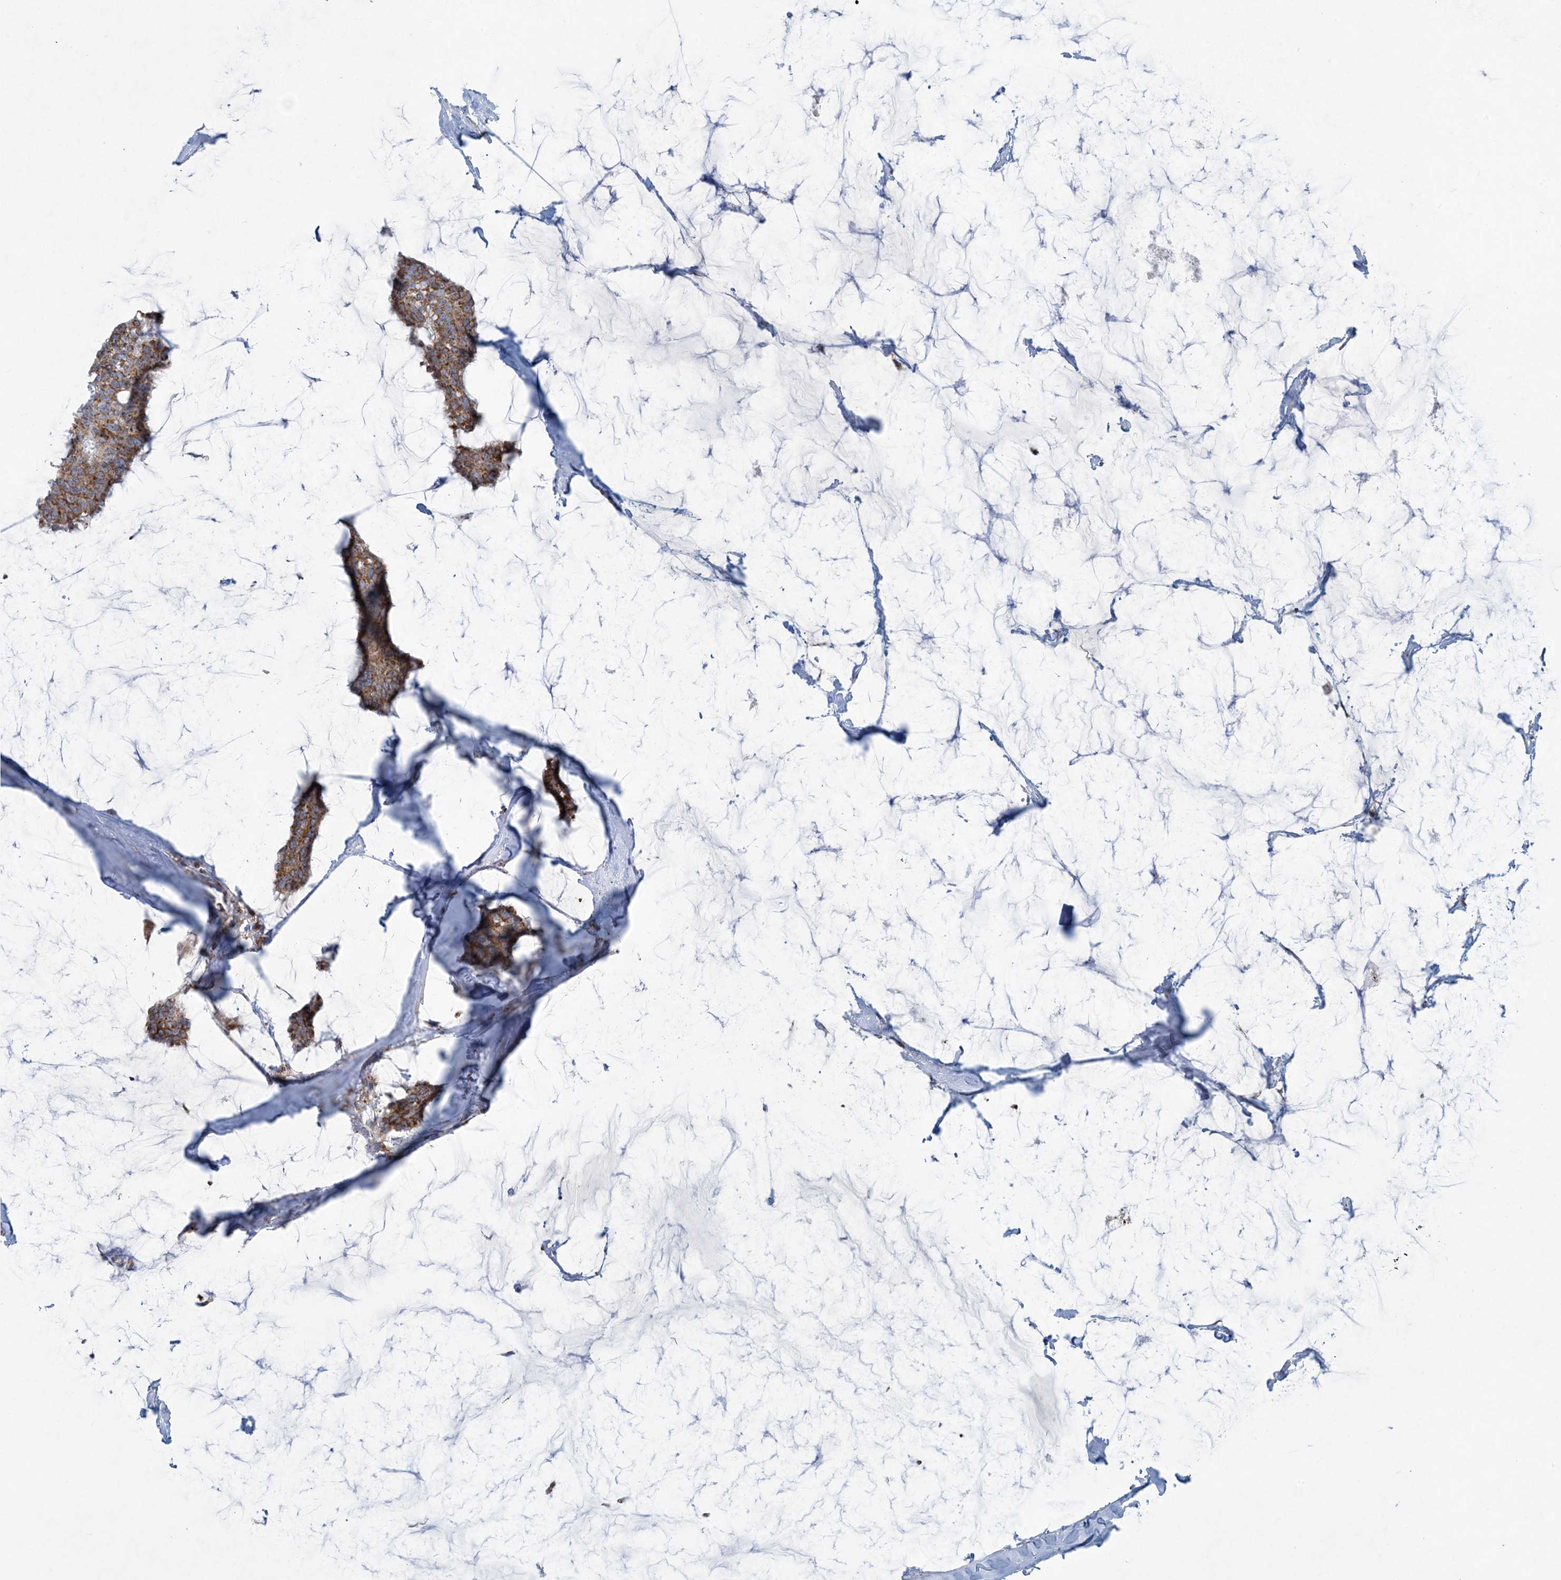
{"staining": {"intensity": "moderate", "quantity": ">75%", "location": "cytoplasmic/membranous"}, "tissue": "breast cancer", "cell_type": "Tumor cells", "image_type": "cancer", "snomed": [{"axis": "morphology", "description": "Duct carcinoma"}, {"axis": "topography", "description": "Breast"}], "caption": "Tumor cells demonstrate moderate cytoplasmic/membranous expression in about >75% of cells in breast cancer (intraductal carcinoma). (DAB (3,3'-diaminobenzidine) IHC, brown staining for protein, blue staining for nuclei).", "gene": "BEND4", "patient": {"sex": "female", "age": 93}}